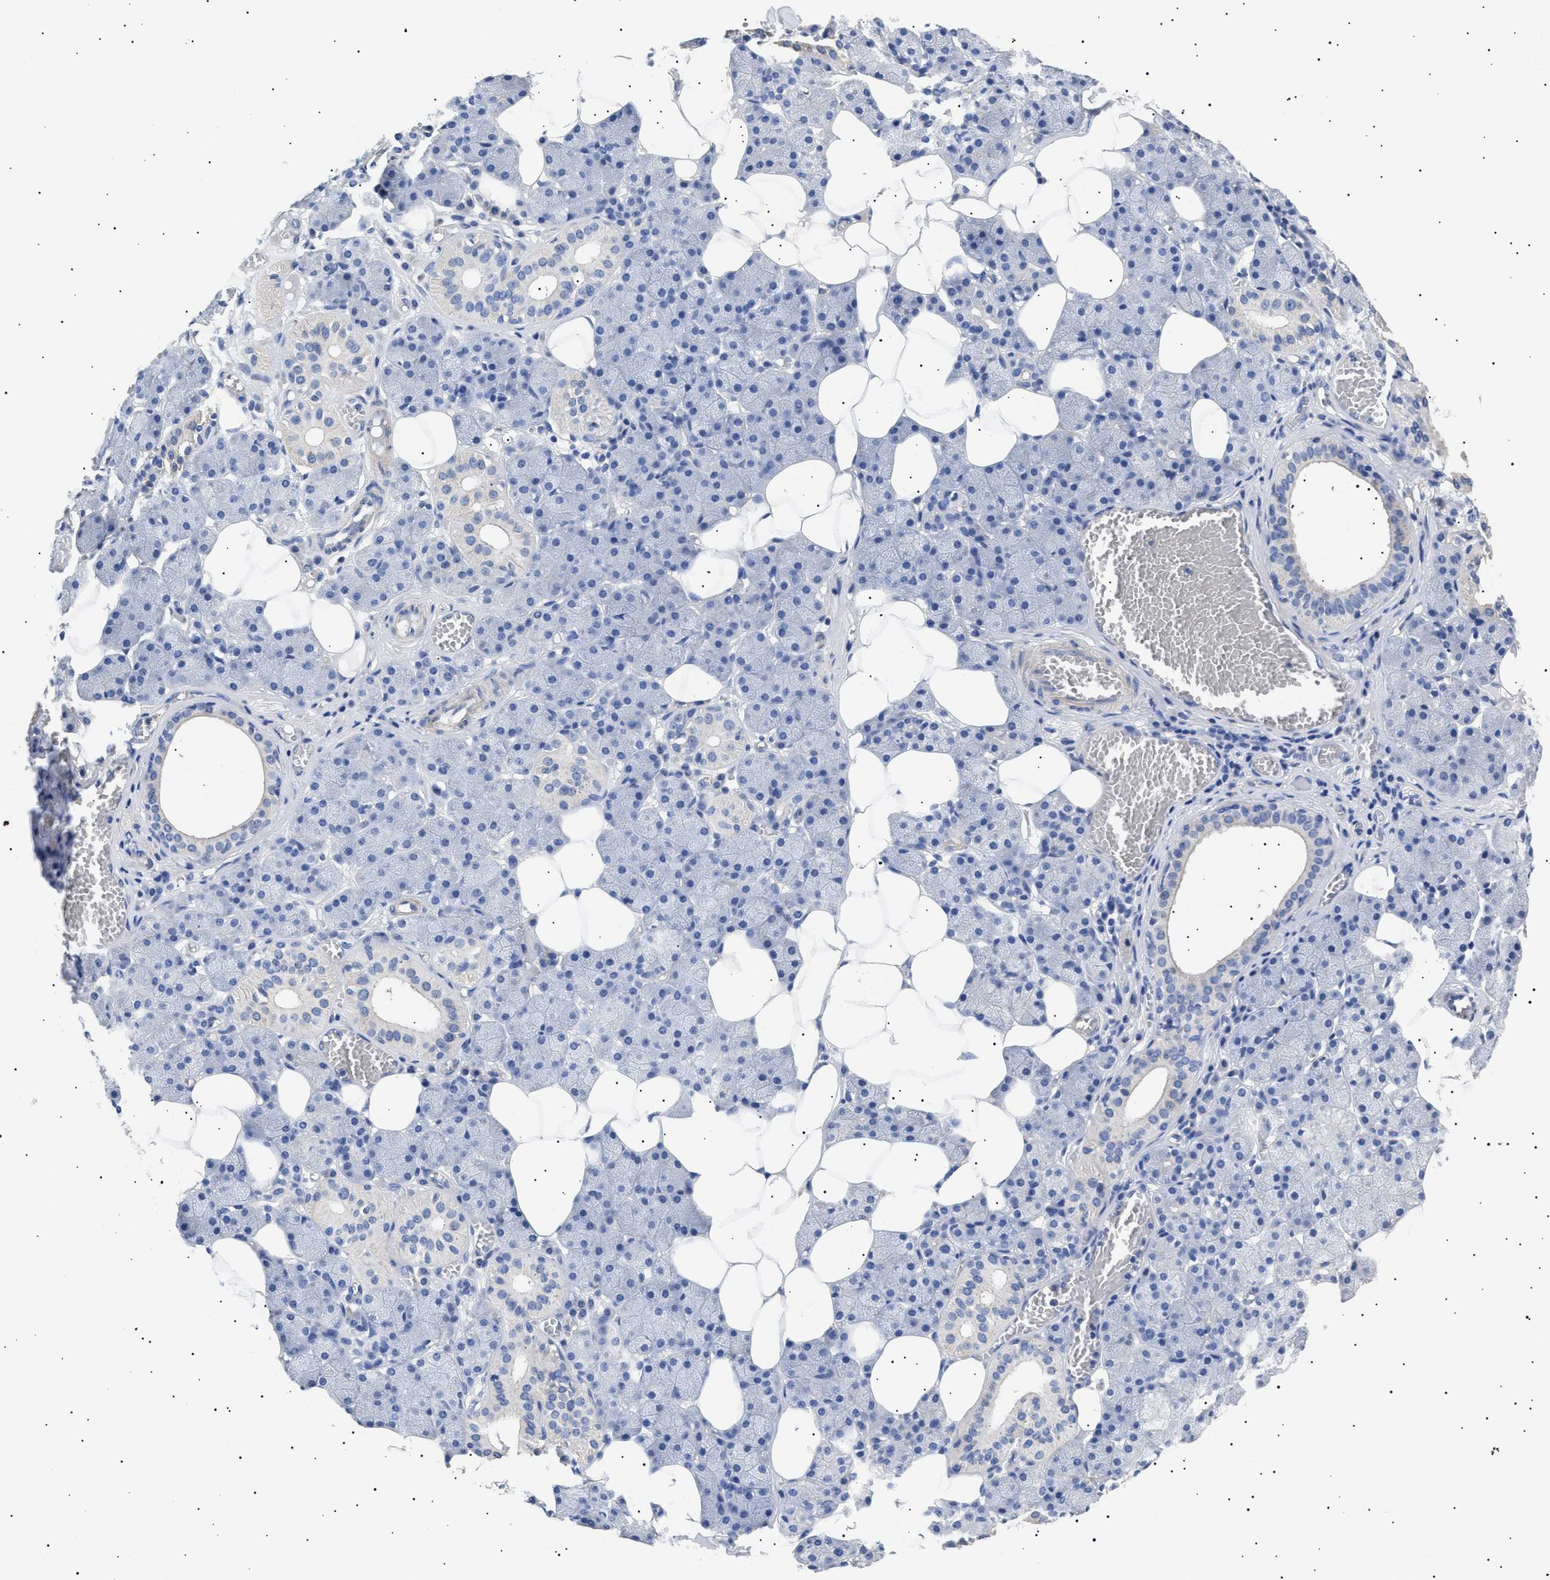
{"staining": {"intensity": "weak", "quantity": "<25%", "location": "cytoplasmic/membranous"}, "tissue": "salivary gland", "cell_type": "Glandular cells", "image_type": "normal", "snomed": [{"axis": "morphology", "description": "Normal tissue, NOS"}, {"axis": "topography", "description": "Salivary gland"}], "caption": "There is no significant positivity in glandular cells of salivary gland. Nuclei are stained in blue.", "gene": "HEMGN", "patient": {"sex": "female", "age": 33}}